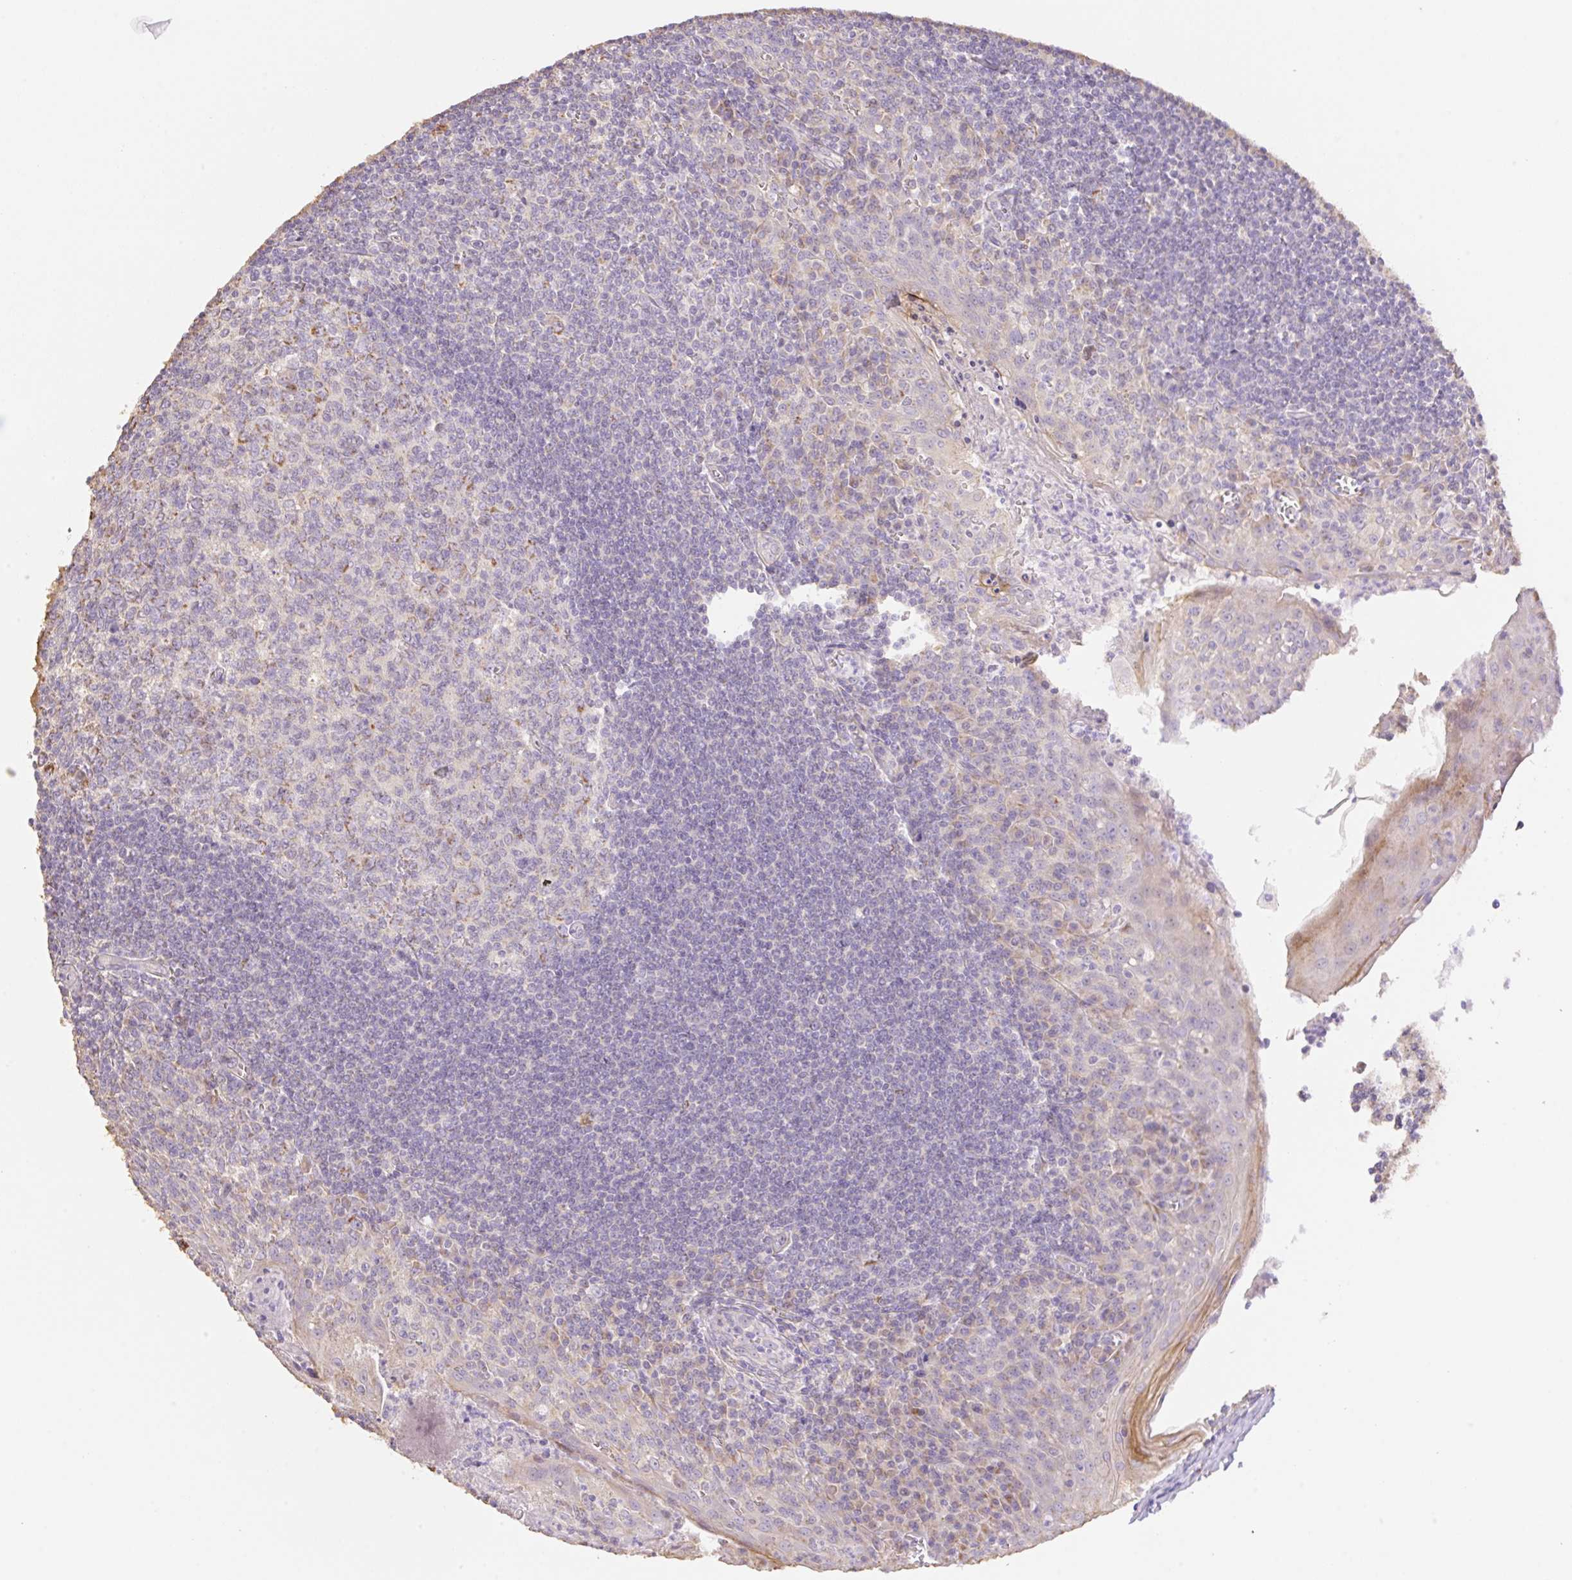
{"staining": {"intensity": "negative", "quantity": "none", "location": "none"}, "tissue": "tonsil", "cell_type": "Germinal center cells", "image_type": "normal", "snomed": [{"axis": "morphology", "description": "Normal tissue, NOS"}, {"axis": "topography", "description": "Tonsil"}], "caption": "The immunohistochemistry histopathology image has no significant staining in germinal center cells of tonsil. The staining is performed using DAB (3,3'-diaminobenzidine) brown chromogen with nuclei counter-stained in using hematoxylin.", "gene": "COPZ2", "patient": {"sex": "male", "age": 27}}